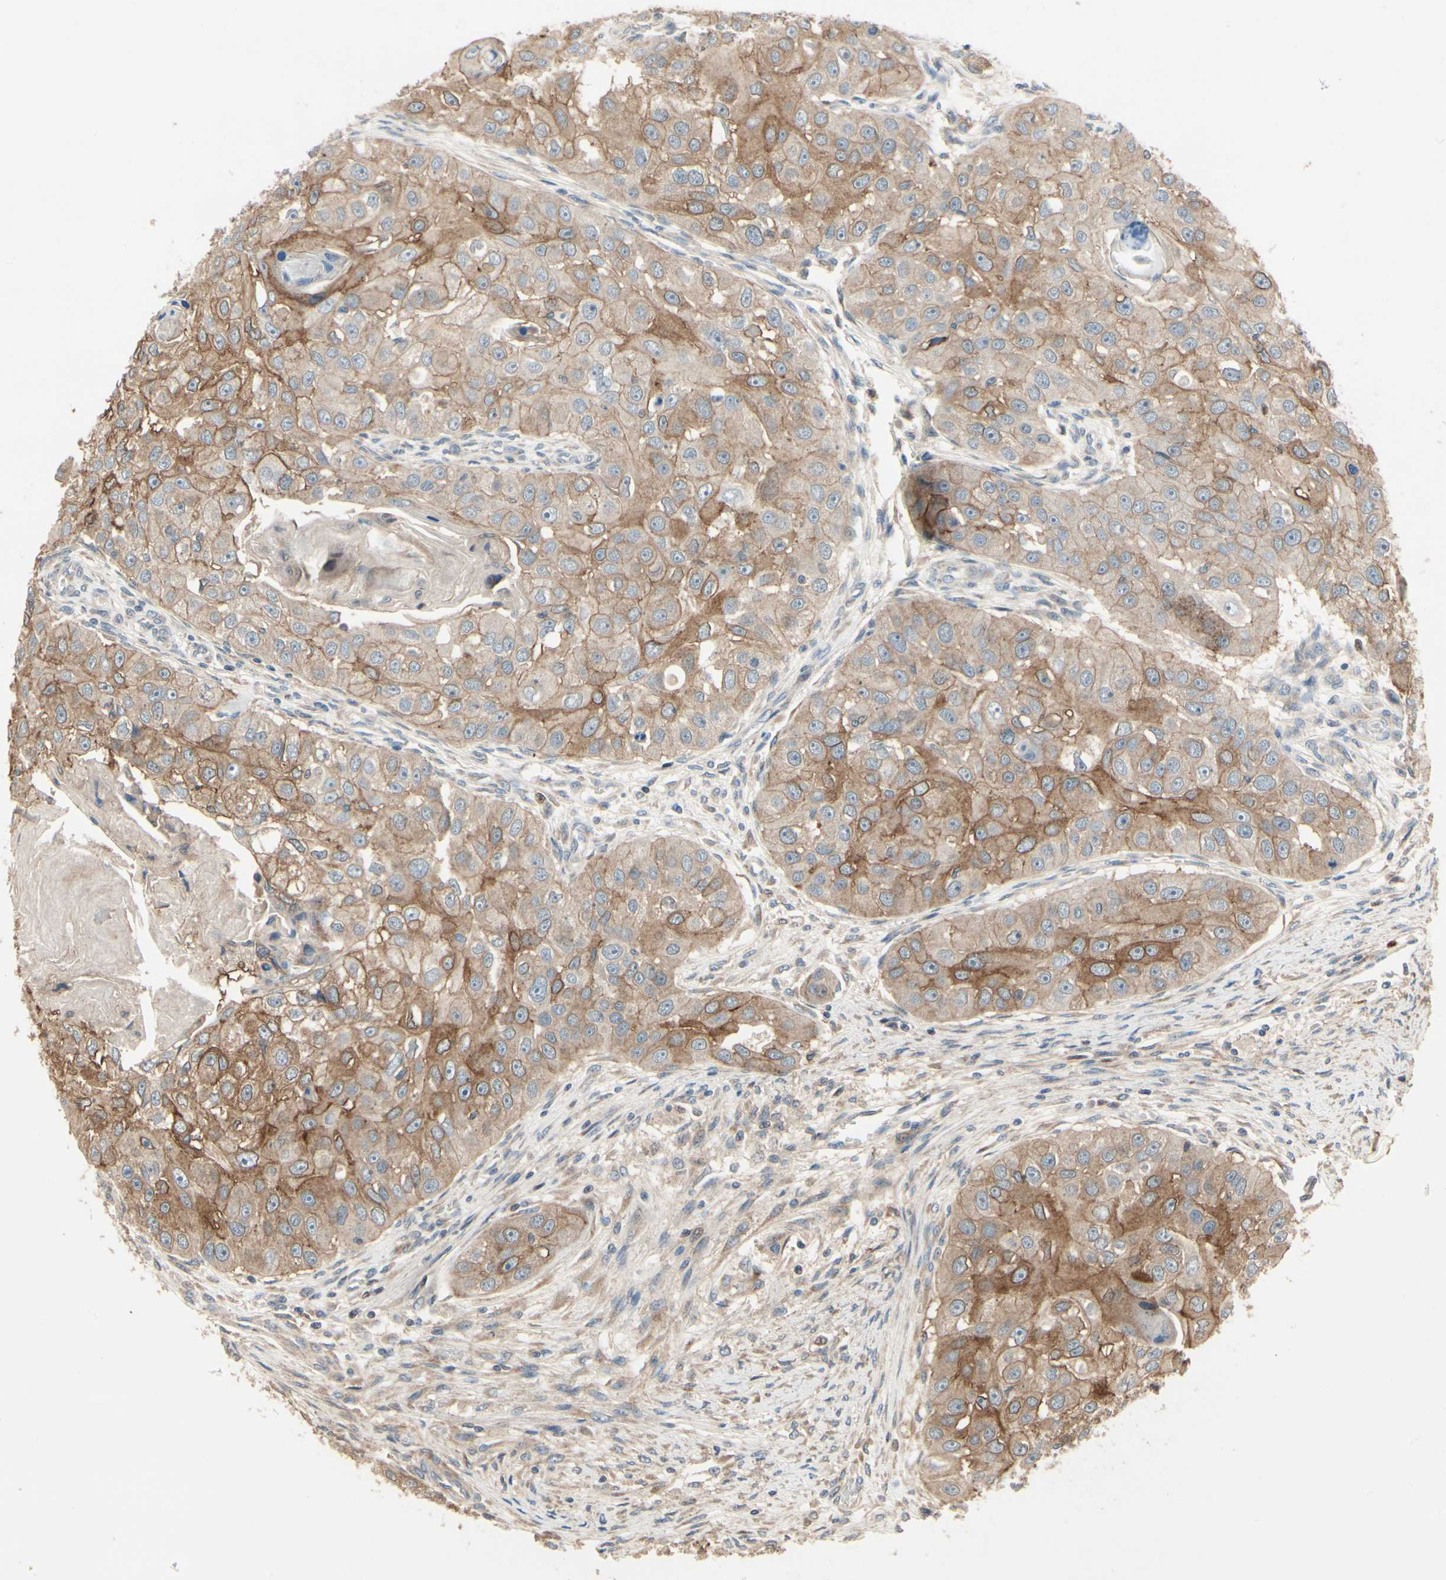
{"staining": {"intensity": "strong", "quantity": "25%-75%", "location": "cytoplasmic/membranous"}, "tissue": "head and neck cancer", "cell_type": "Tumor cells", "image_type": "cancer", "snomed": [{"axis": "morphology", "description": "Normal tissue, NOS"}, {"axis": "morphology", "description": "Squamous cell carcinoma, NOS"}, {"axis": "topography", "description": "Skeletal muscle"}, {"axis": "topography", "description": "Head-Neck"}], "caption": "There is high levels of strong cytoplasmic/membranous positivity in tumor cells of head and neck squamous cell carcinoma, as demonstrated by immunohistochemical staining (brown color).", "gene": "CGREF1", "patient": {"sex": "male", "age": 51}}